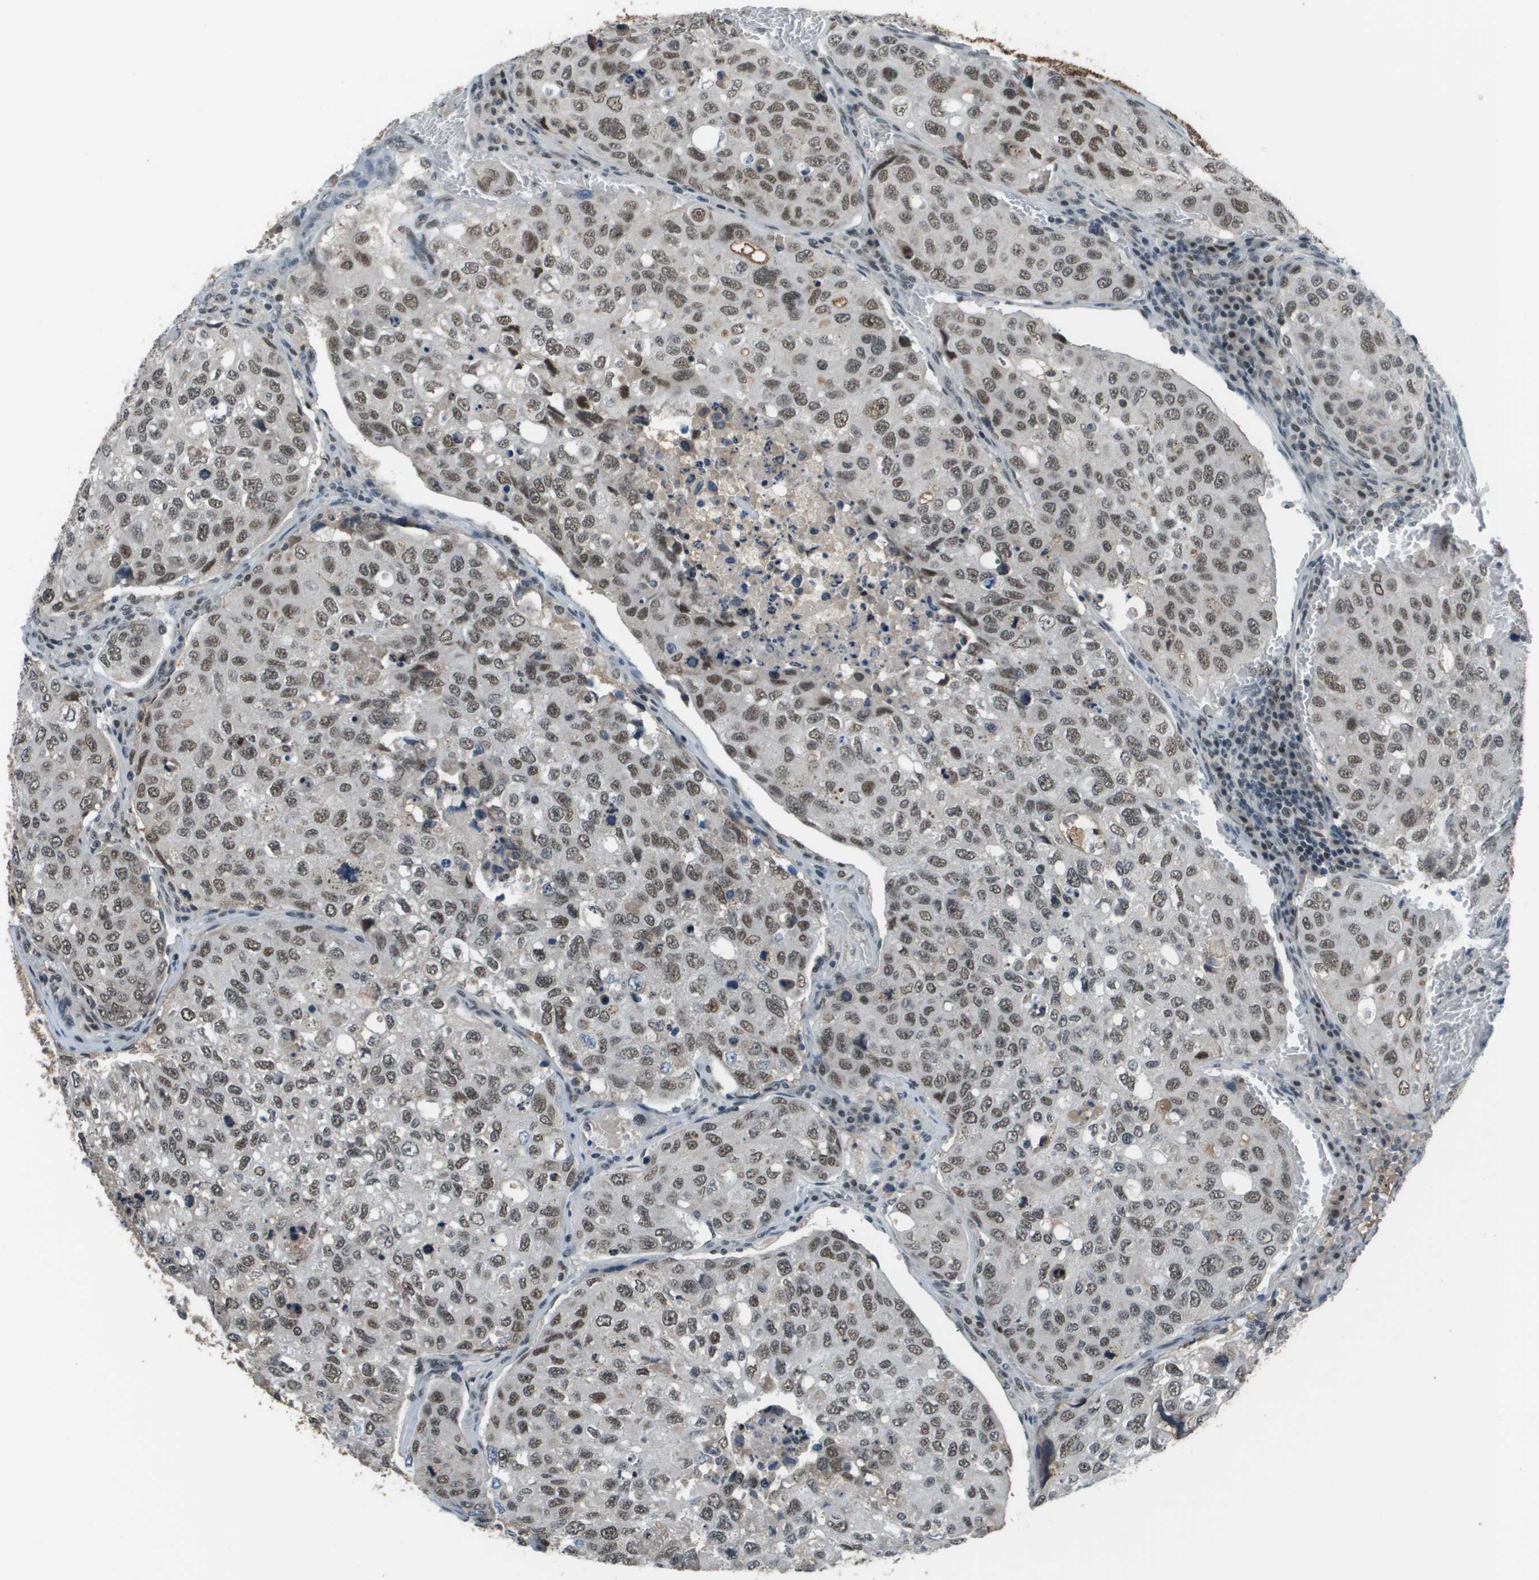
{"staining": {"intensity": "moderate", "quantity": ">75%", "location": "nuclear"}, "tissue": "urothelial cancer", "cell_type": "Tumor cells", "image_type": "cancer", "snomed": [{"axis": "morphology", "description": "Urothelial carcinoma, High grade"}, {"axis": "topography", "description": "Lymph node"}, {"axis": "topography", "description": "Urinary bladder"}], "caption": "A high-resolution histopathology image shows immunohistochemistry (IHC) staining of urothelial cancer, which shows moderate nuclear positivity in approximately >75% of tumor cells.", "gene": "THRAP3", "patient": {"sex": "male", "age": 51}}